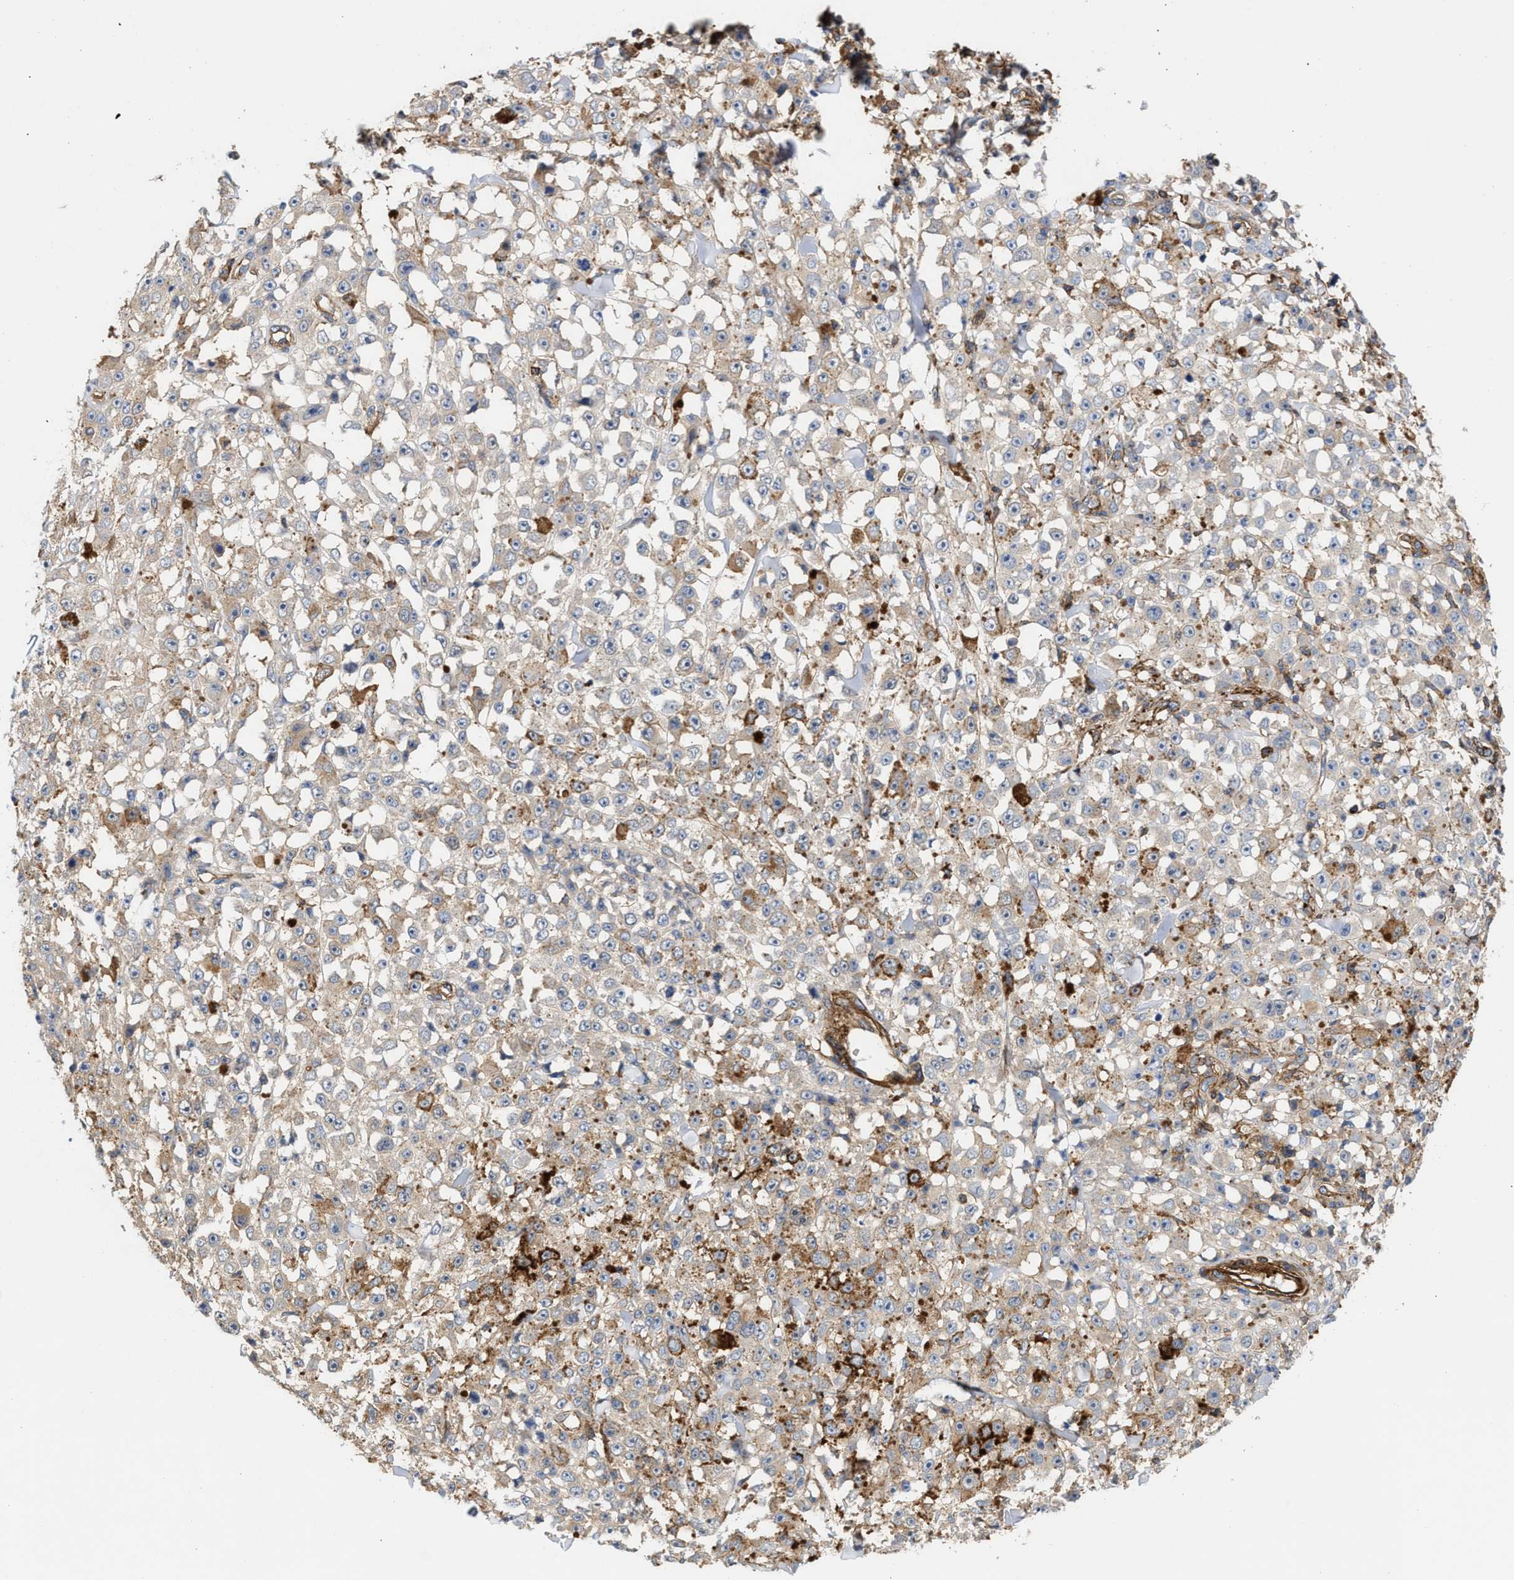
{"staining": {"intensity": "moderate", "quantity": "<25%", "location": "cytoplasmic/membranous"}, "tissue": "melanoma", "cell_type": "Tumor cells", "image_type": "cancer", "snomed": [{"axis": "morphology", "description": "Malignant melanoma, NOS"}, {"axis": "topography", "description": "Skin"}], "caption": "Moderate cytoplasmic/membranous protein expression is identified in approximately <25% of tumor cells in malignant melanoma. Using DAB (brown) and hematoxylin (blue) stains, captured at high magnification using brightfield microscopy.", "gene": "HS3ST5", "patient": {"sex": "female", "age": 82}}